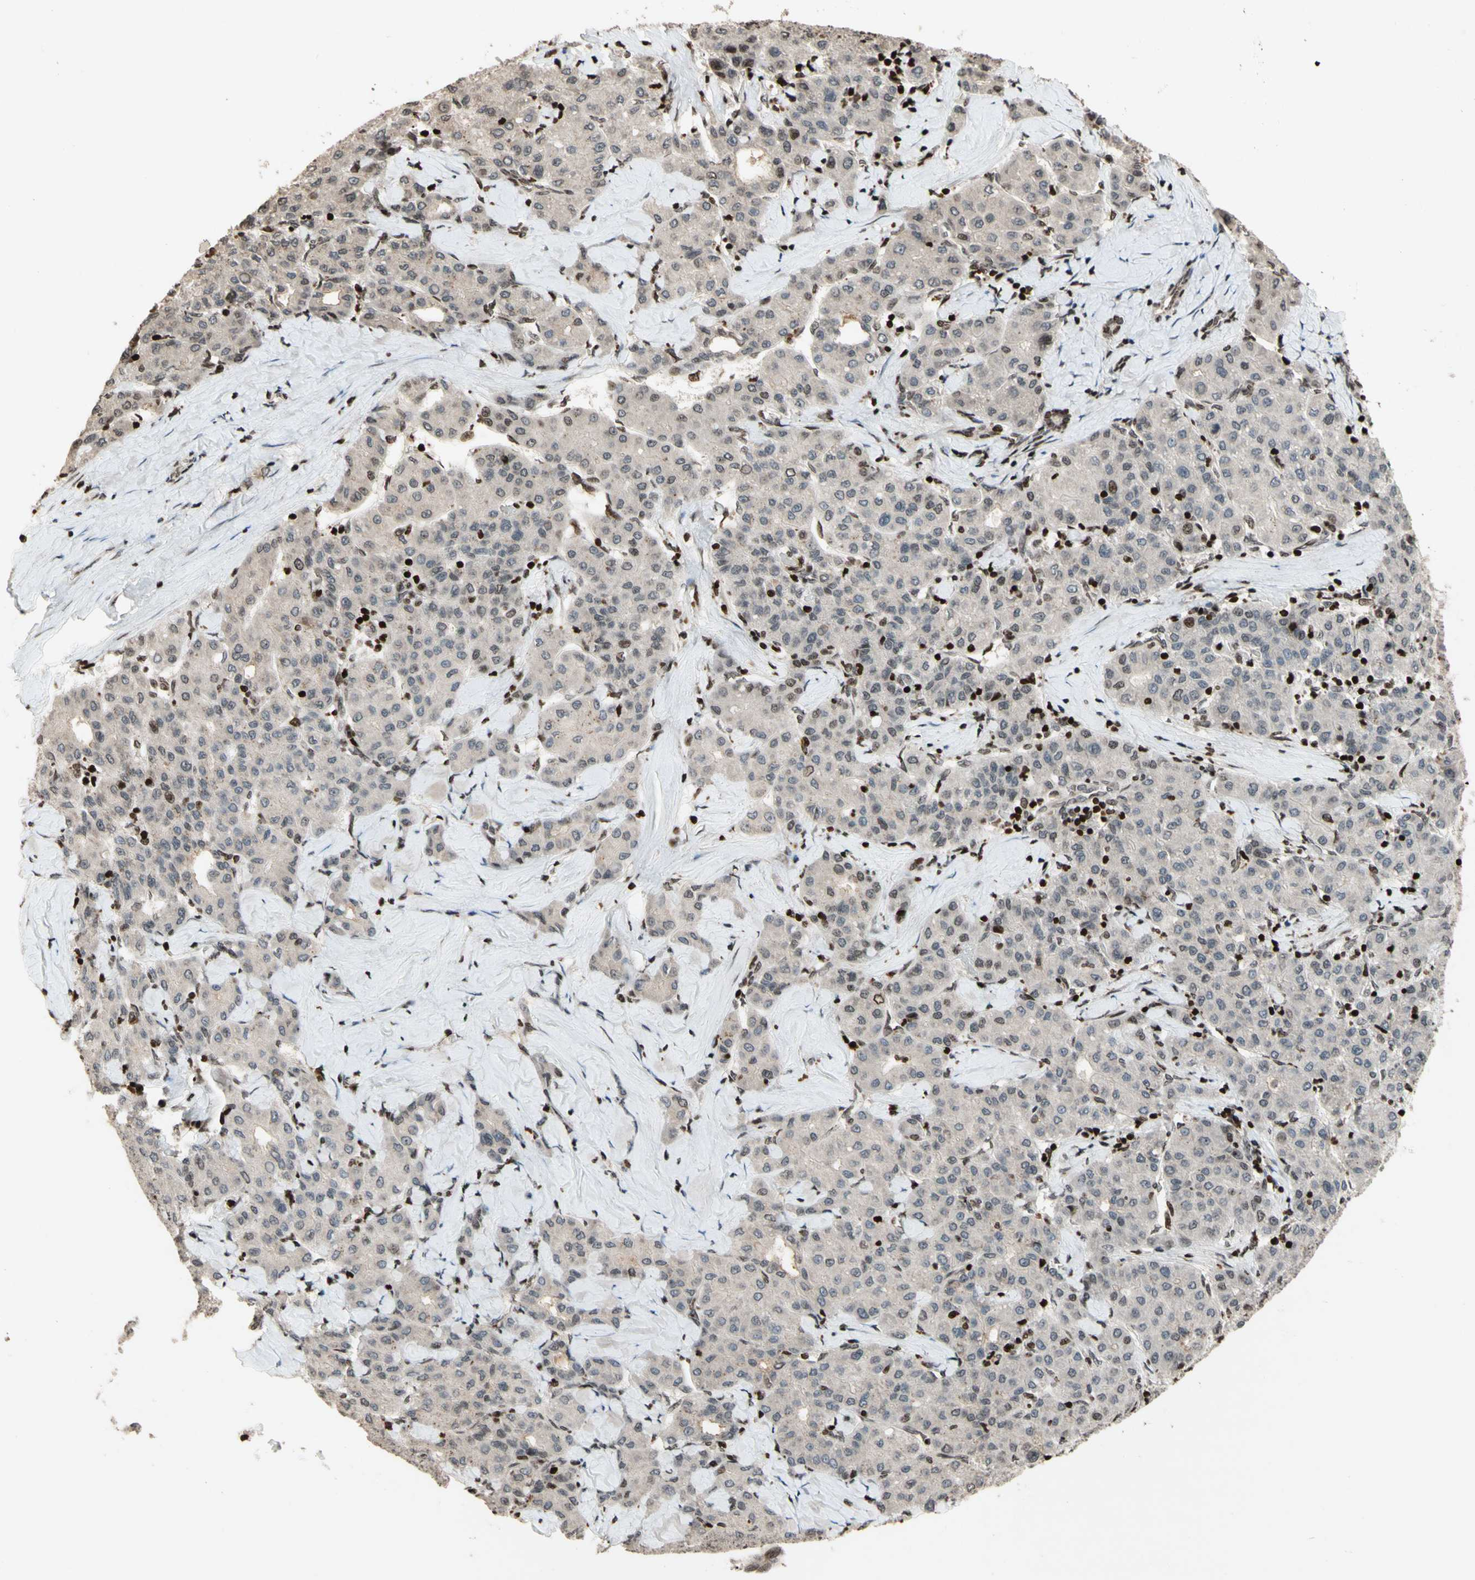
{"staining": {"intensity": "negative", "quantity": "none", "location": "none"}, "tissue": "liver cancer", "cell_type": "Tumor cells", "image_type": "cancer", "snomed": [{"axis": "morphology", "description": "Carcinoma, Hepatocellular, NOS"}, {"axis": "topography", "description": "Liver"}], "caption": "High magnification brightfield microscopy of liver hepatocellular carcinoma stained with DAB (brown) and counterstained with hematoxylin (blue): tumor cells show no significant positivity.", "gene": "POLA1", "patient": {"sex": "male", "age": 65}}